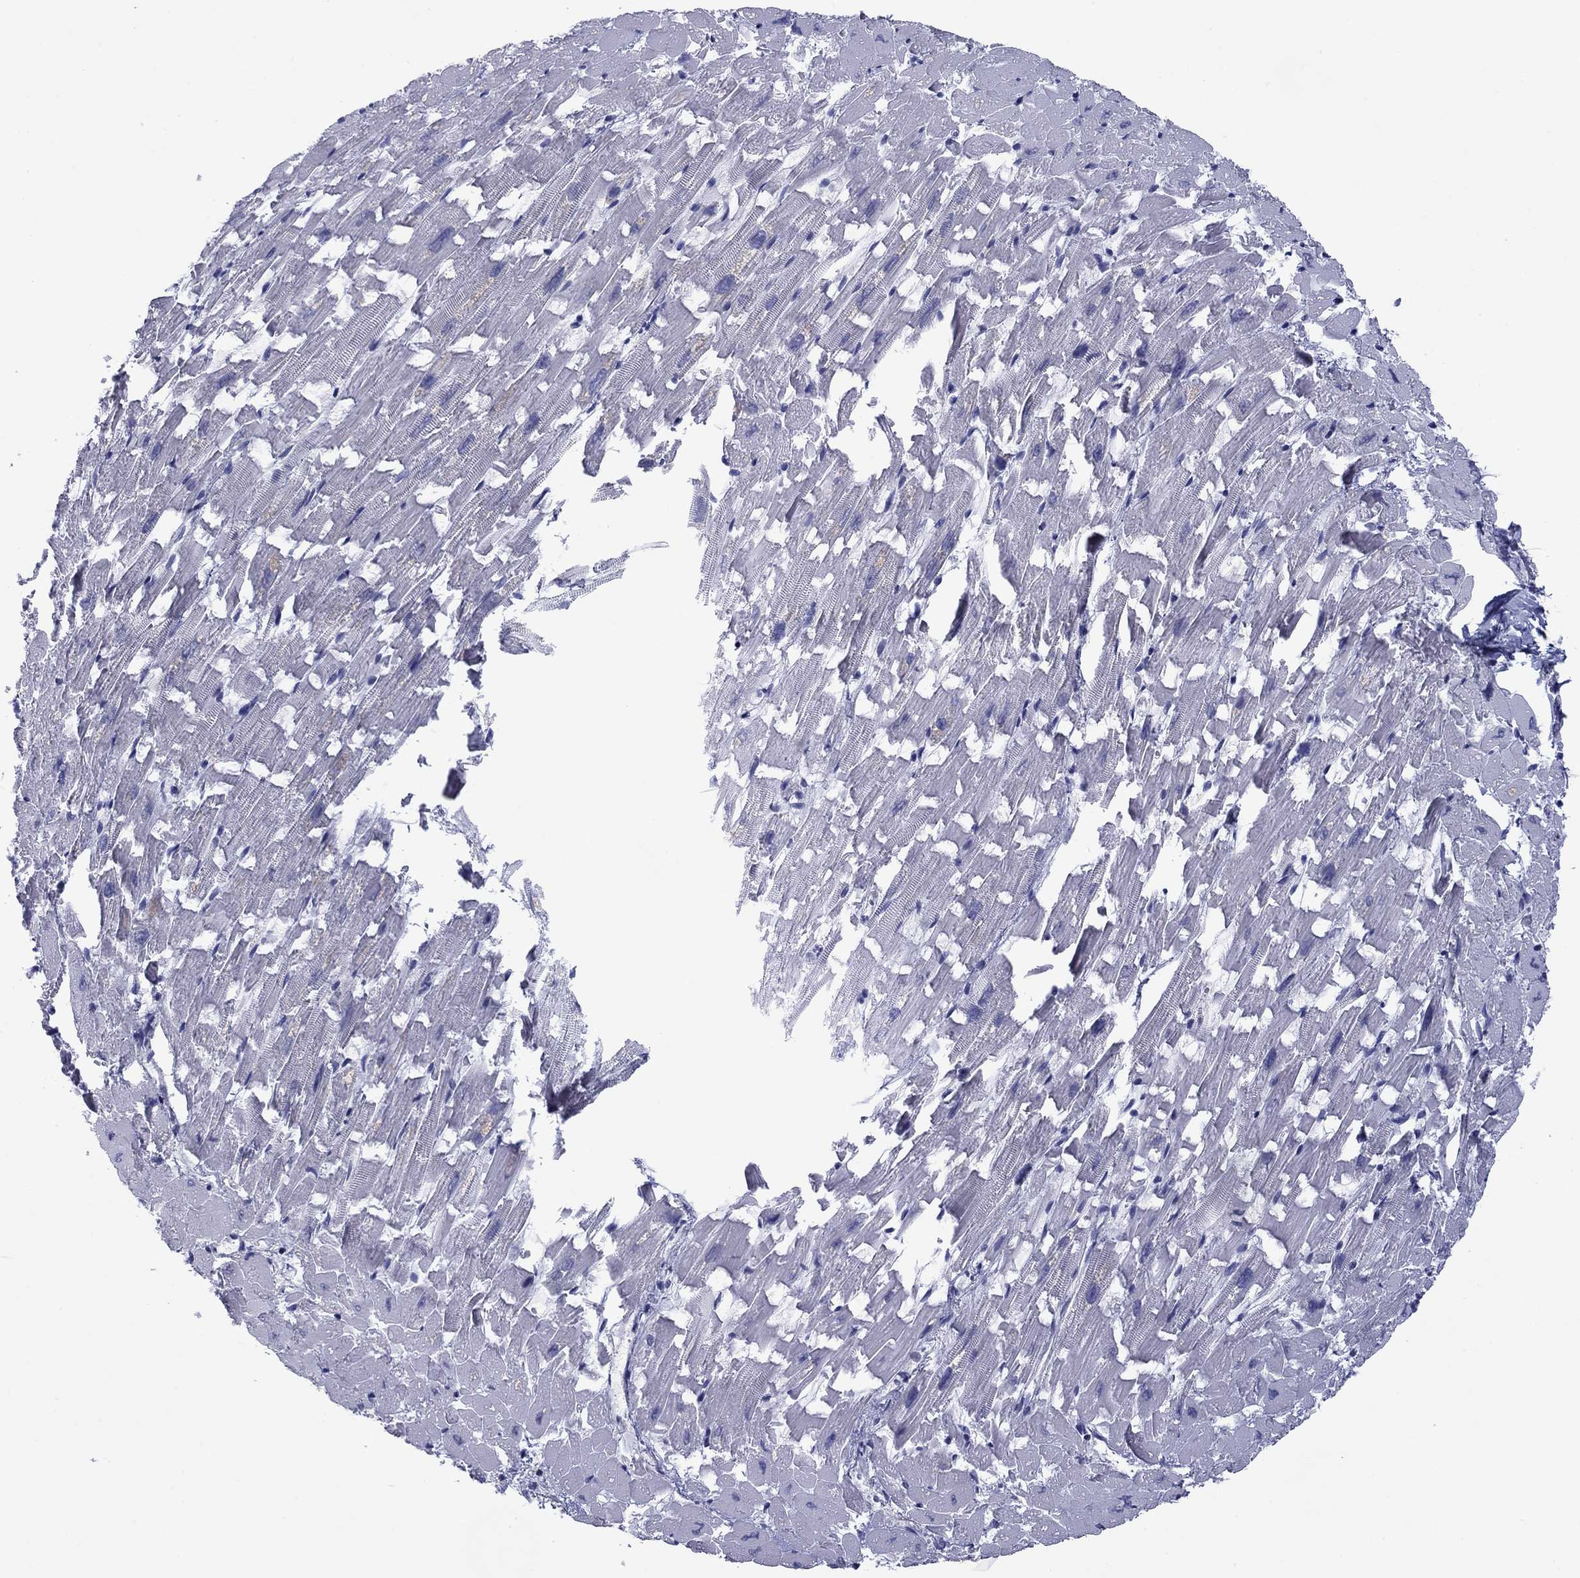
{"staining": {"intensity": "negative", "quantity": "none", "location": "none"}, "tissue": "heart muscle", "cell_type": "Cardiomyocytes", "image_type": "normal", "snomed": [{"axis": "morphology", "description": "Normal tissue, NOS"}, {"axis": "topography", "description": "Heart"}], "caption": "Immunohistochemistry (IHC) image of benign heart muscle stained for a protein (brown), which exhibits no expression in cardiomyocytes. (DAB immunohistochemistry (IHC) with hematoxylin counter stain).", "gene": "TCFL5", "patient": {"sex": "female", "age": 64}}